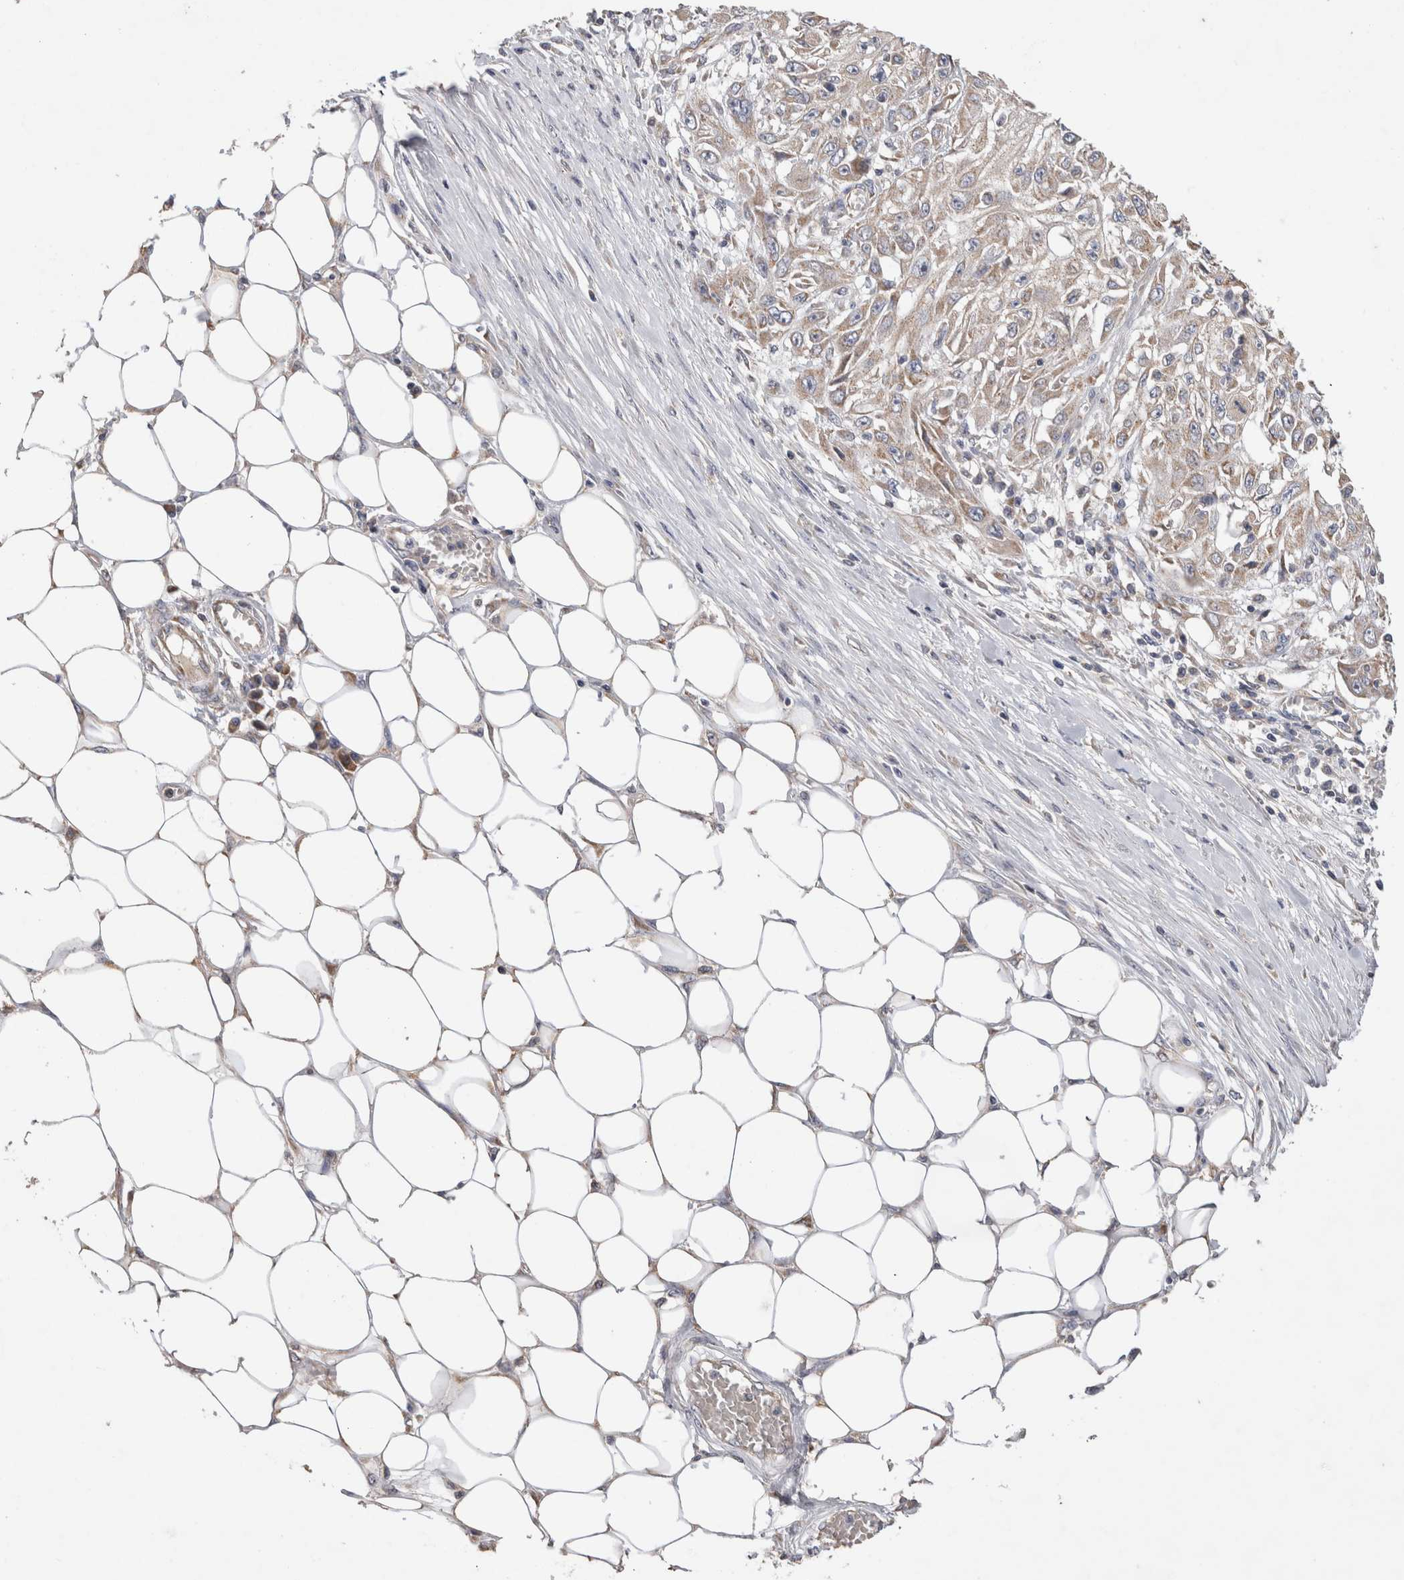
{"staining": {"intensity": "weak", "quantity": "25%-75%", "location": "cytoplasmic/membranous"}, "tissue": "skin cancer", "cell_type": "Tumor cells", "image_type": "cancer", "snomed": [{"axis": "morphology", "description": "Squamous cell carcinoma, NOS"}, {"axis": "morphology", "description": "Squamous cell carcinoma, metastatic, NOS"}, {"axis": "topography", "description": "Skin"}, {"axis": "topography", "description": "Lymph node"}], "caption": "The histopathology image reveals a brown stain indicating the presence of a protein in the cytoplasmic/membranous of tumor cells in skin metastatic squamous cell carcinoma. The staining is performed using DAB (3,3'-diaminobenzidine) brown chromogen to label protein expression. The nuclei are counter-stained blue using hematoxylin.", "gene": "IARS2", "patient": {"sex": "male", "age": 75}}